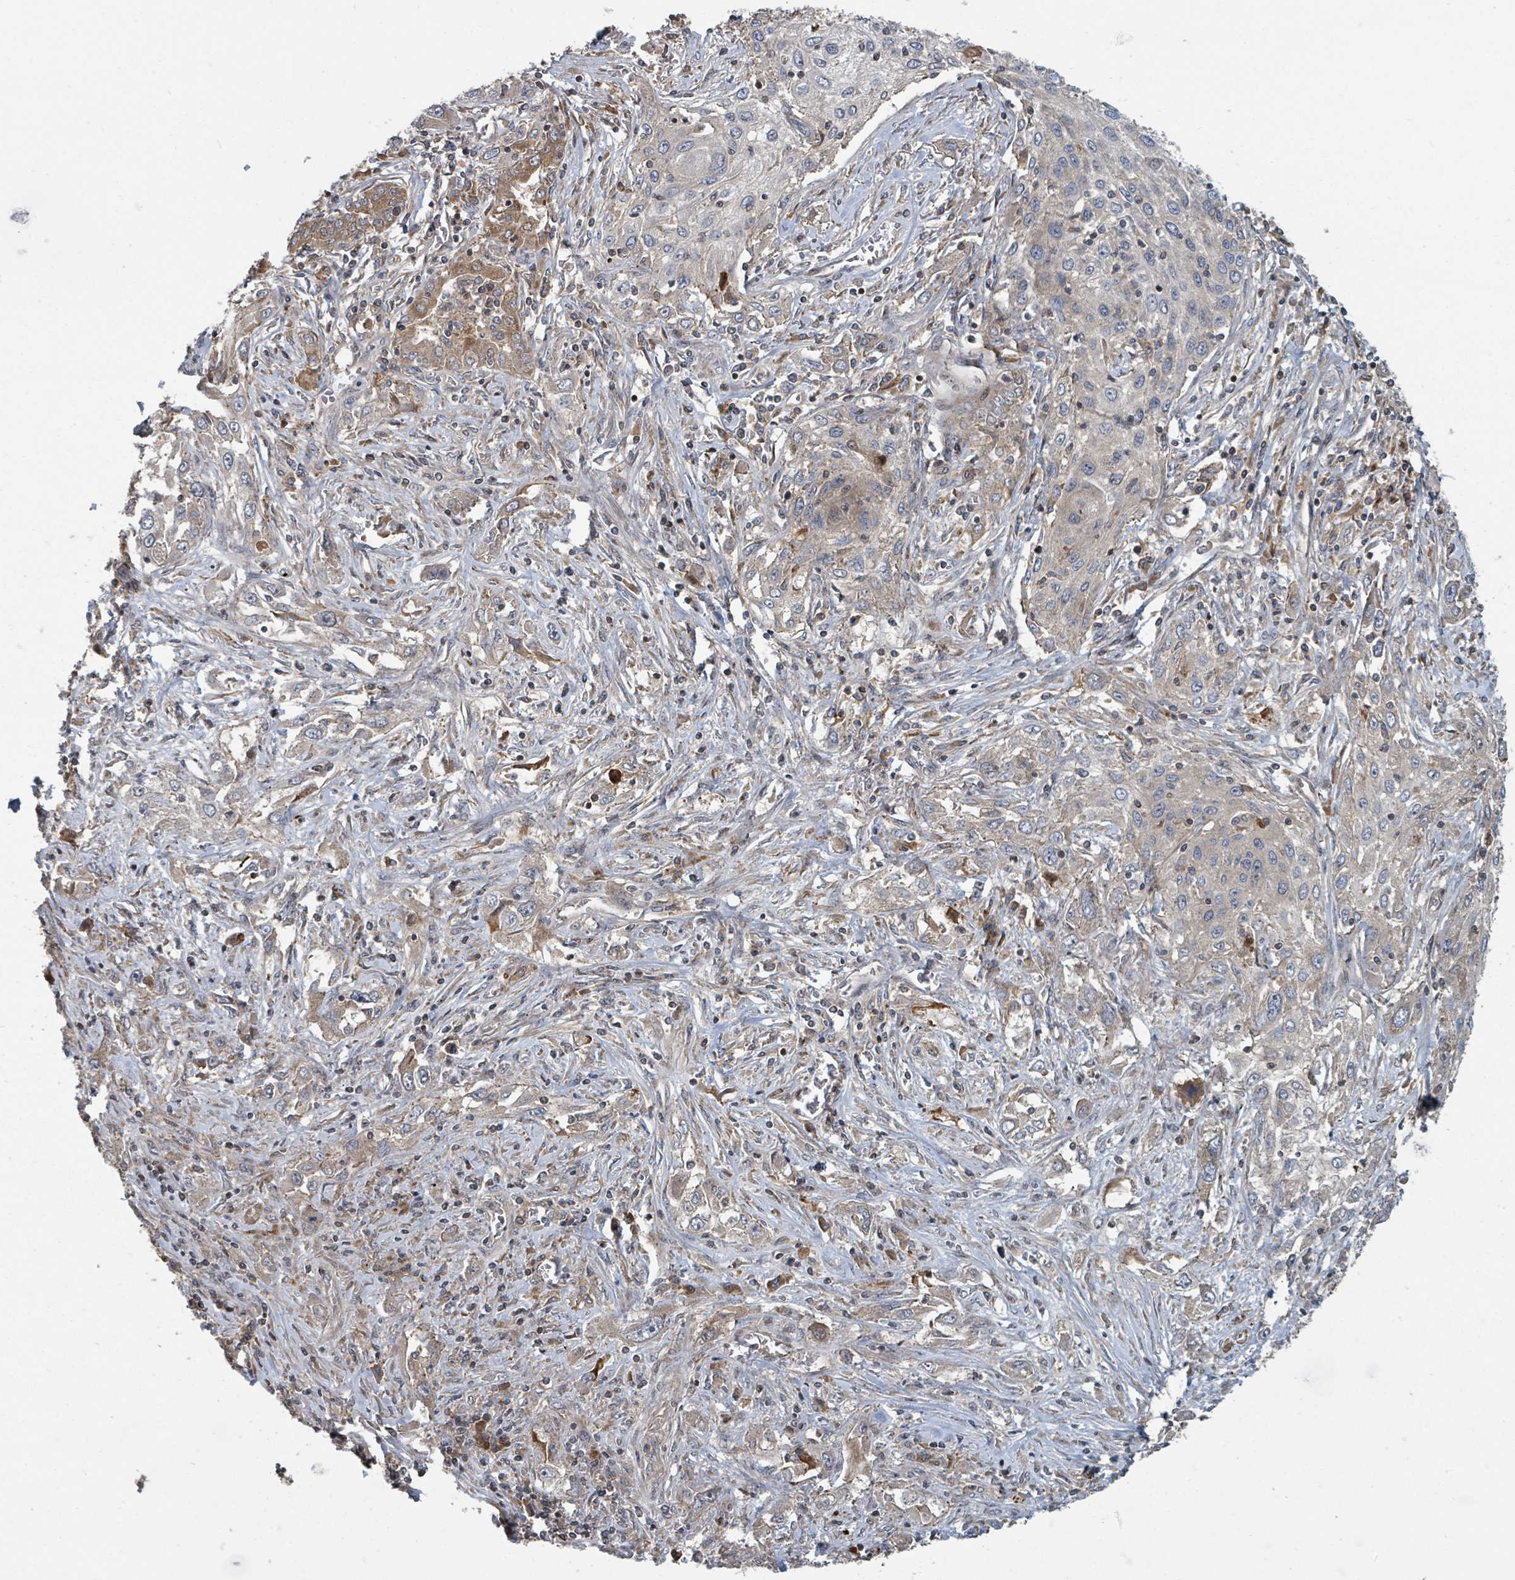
{"staining": {"intensity": "weak", "quantity": "<25%", "location": "cytoplasmic/membranous"}, "tissue": "lung cancer", "cell_type": "Tumor cells", "image_type": "cancer", "snomed": [{"axis": "morphology", "description": "Squamous cell carcinoma, NOS"}, {"axis": "topography", "description": "Lung"}], "caption": "Squamous cell carcinoma (lung) was stained to show a protein in brown. There is no significant positivity in tumor cells. The staining was performed using DAB to visualize the protein expression in brown, while the nuclei were stained in blue with hematoxylin (Magnification: 20x).", "gene": "DPM1", "patient": {"sex": "female", "age": 69}}